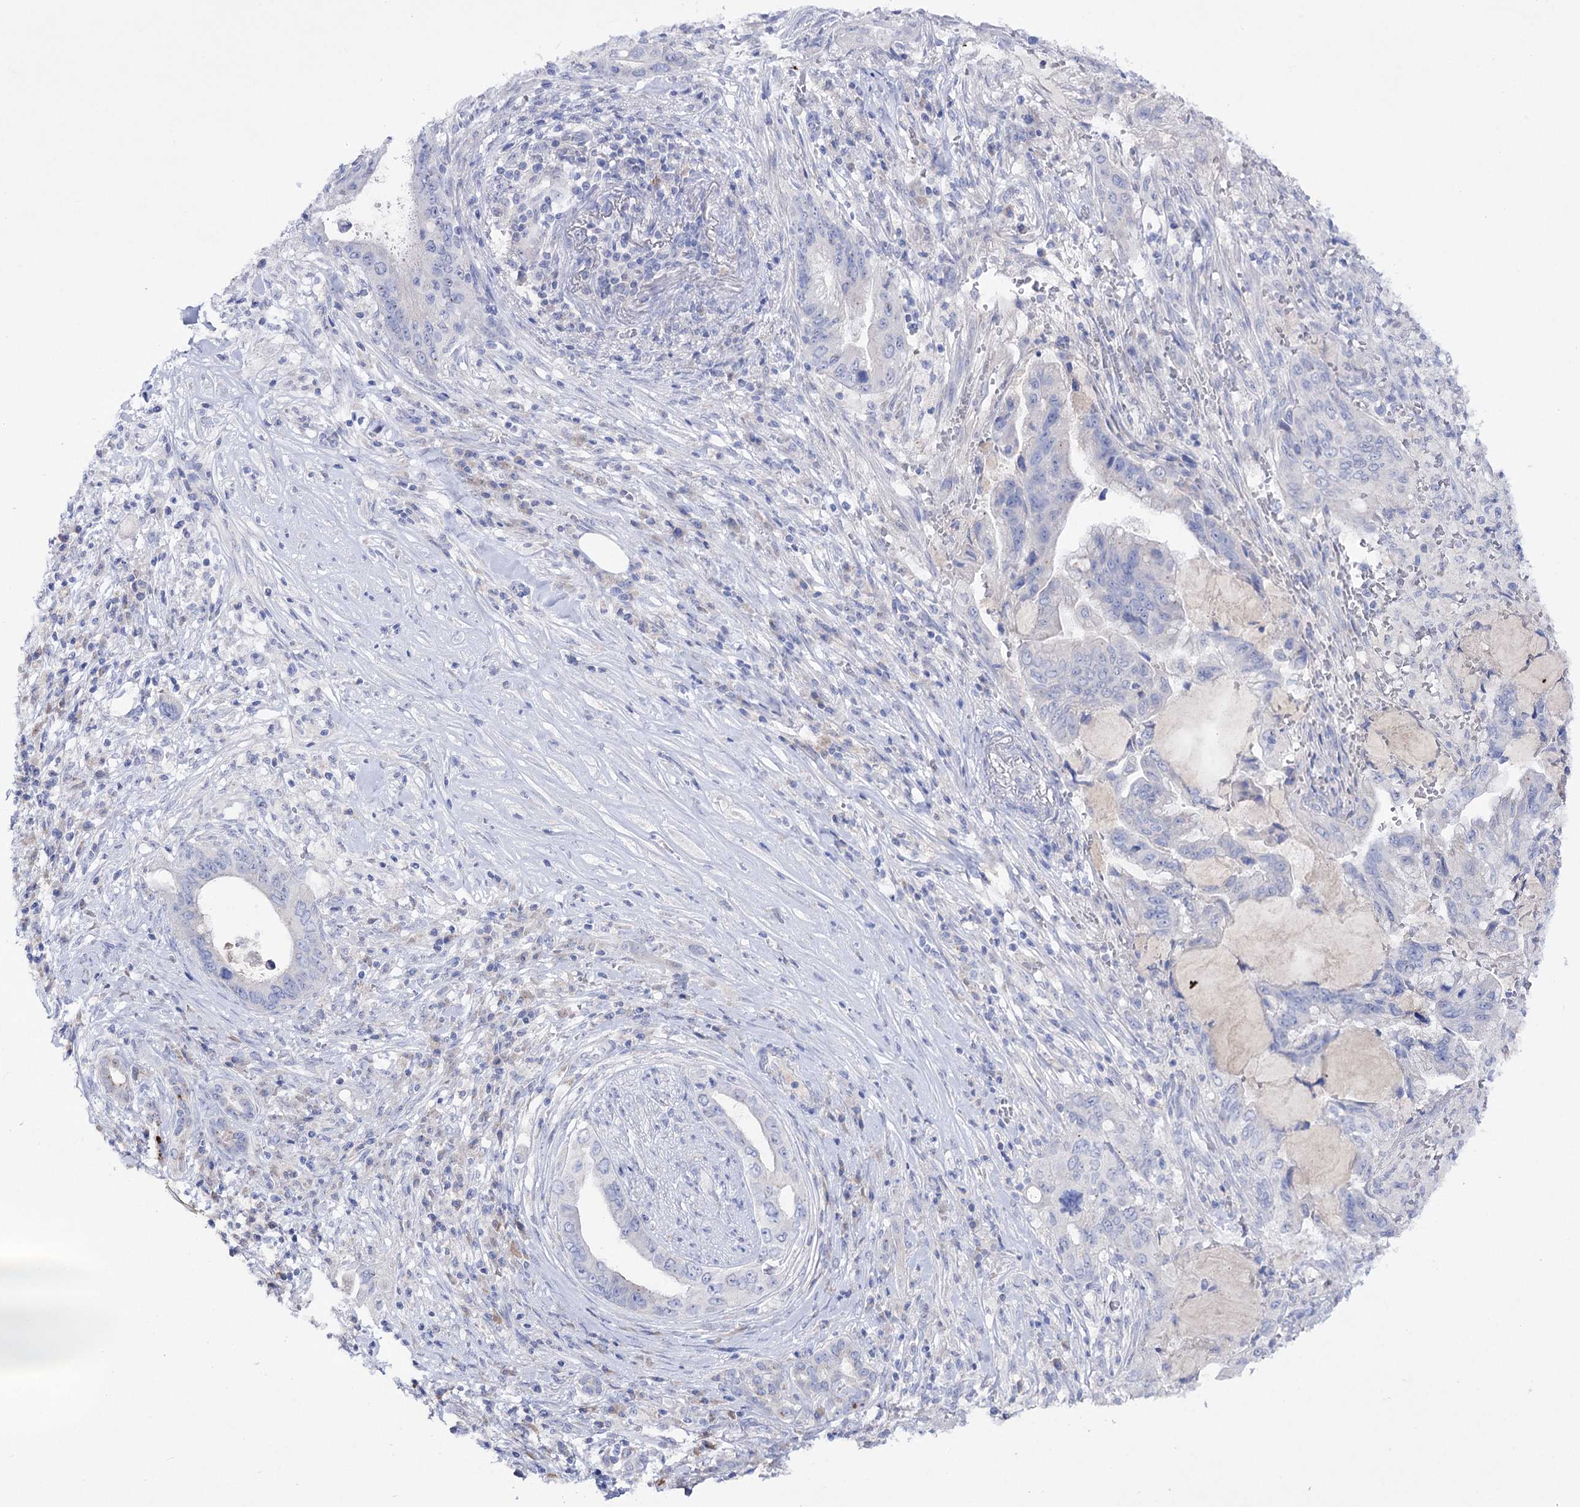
{"staining": {"intensity": "negative", "quantity": "none", "location": "none"}, "tissue": "pancreatic cancer", "cell_type": "Tumor cells", "image_type": "cancer", "snomed": [{"axis": "morphology", "description": "Adenocarcinoma, NOS"}, {"axis": "topography", "description": "Pancreas"}], "caption": "High magnification brightfield microscopy of pancreatic cancer (adenocarcinoma) stained with DAB (3,3'-diaminobenzidine) (brown) and counterstained with hematoxylin (blue): tumor cells show no significant positivity.", "gene": "NAGLU", "patient": {"sex": "female", "age": 73}}